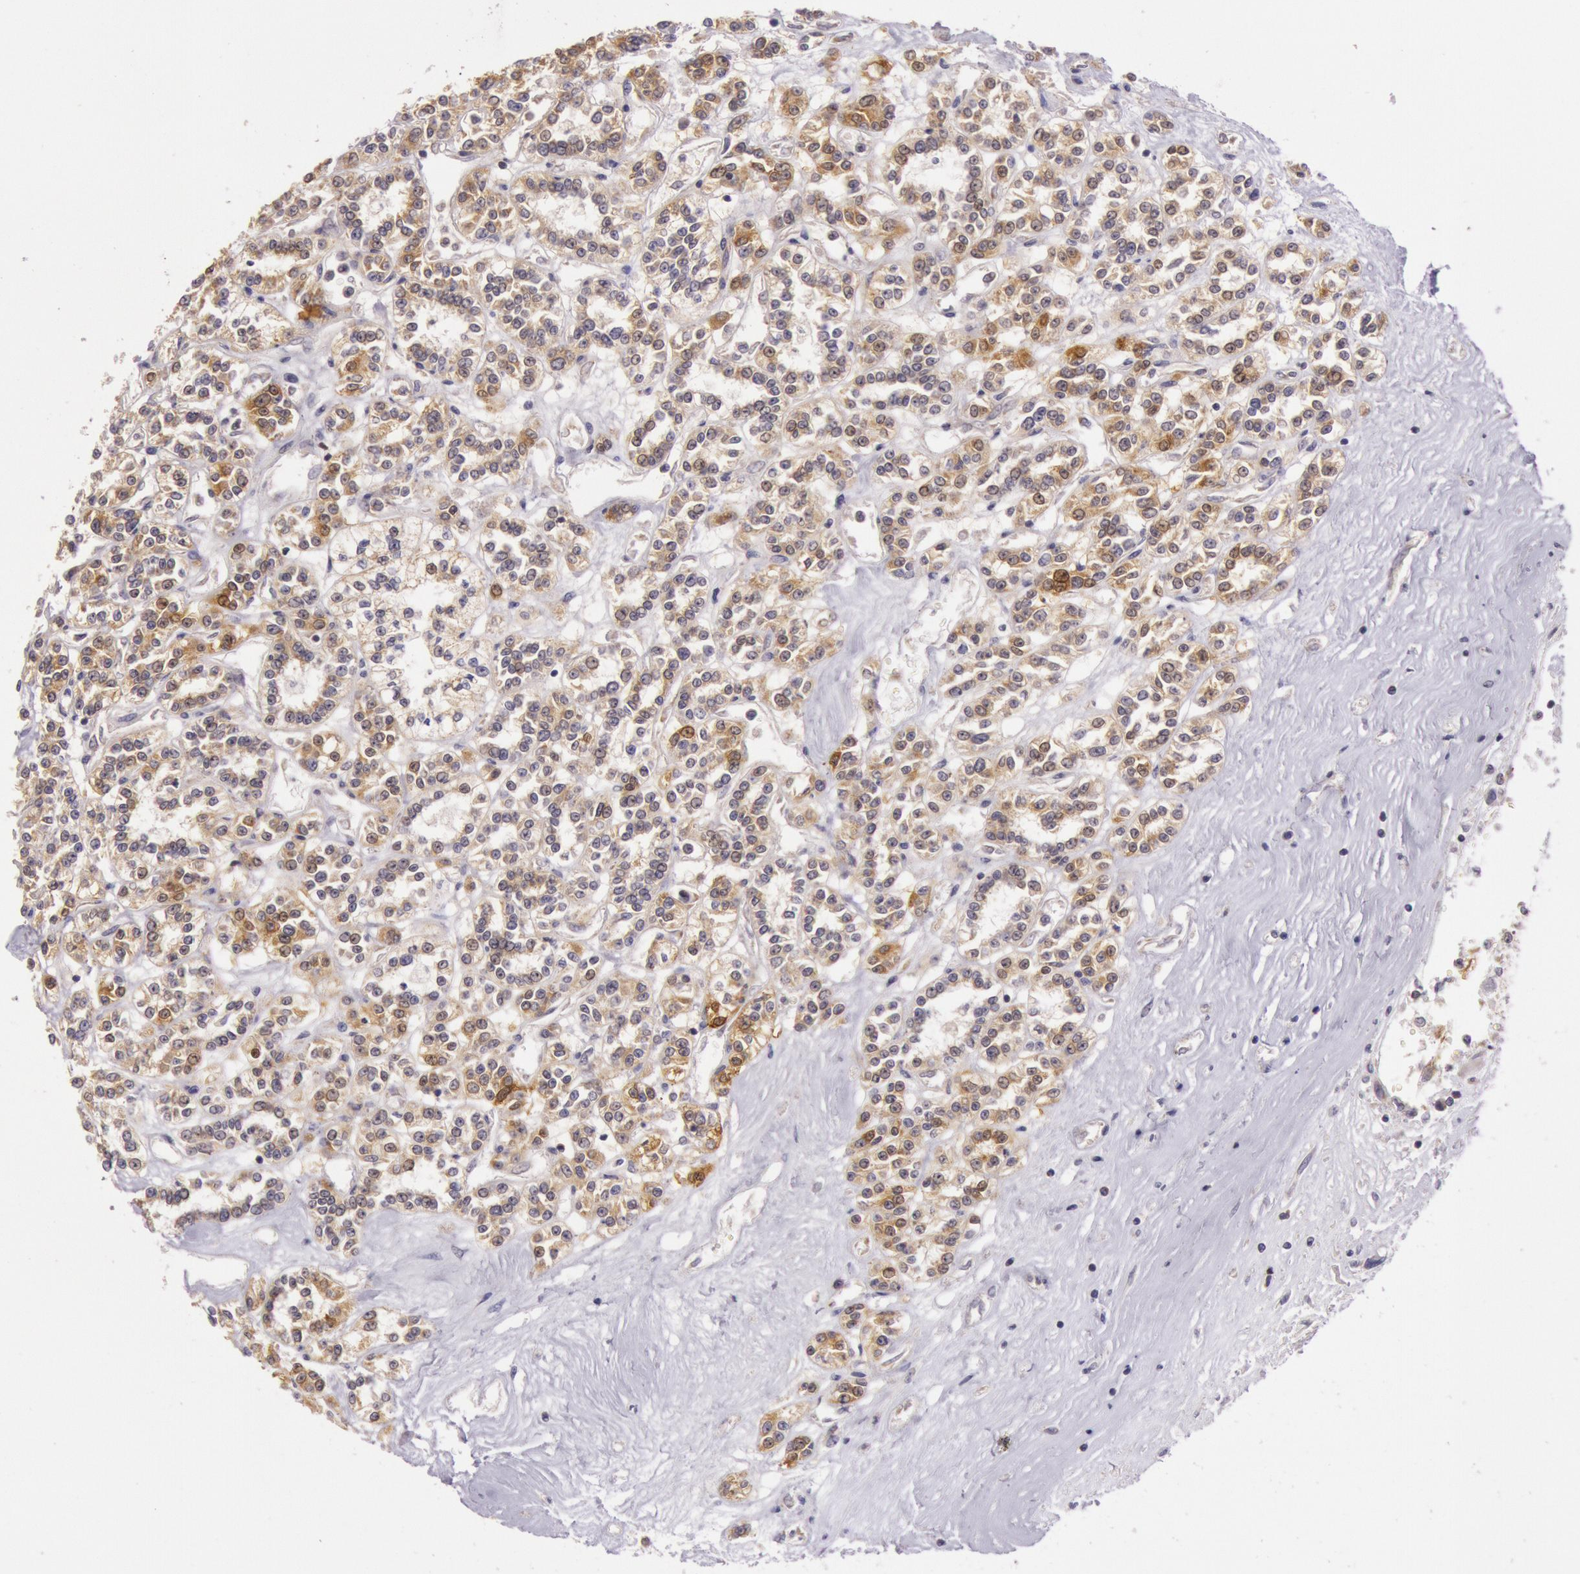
{"staining": {"intensity": "moderate", "quantity": ">75%", "location": "cytoplasmic/membranous,nuclear"}, "tissue": "renal cancer", "cell_type": "Tumor cells", "image_type": "cancer", "snomed": [{"axis": "morphology", "description": "Adenocarcinoma, NOS"}, {"axis": "topography", "description": "Kidney"}], "caption": "Protein analysis of renal adenocarcinoma tissue exhibits moderate cytoplasmic/membranous and nuclear positivity in about >75% of tumor cells.", "gene": "CDK16", "patient": {"sex": "female", "age": 76}}